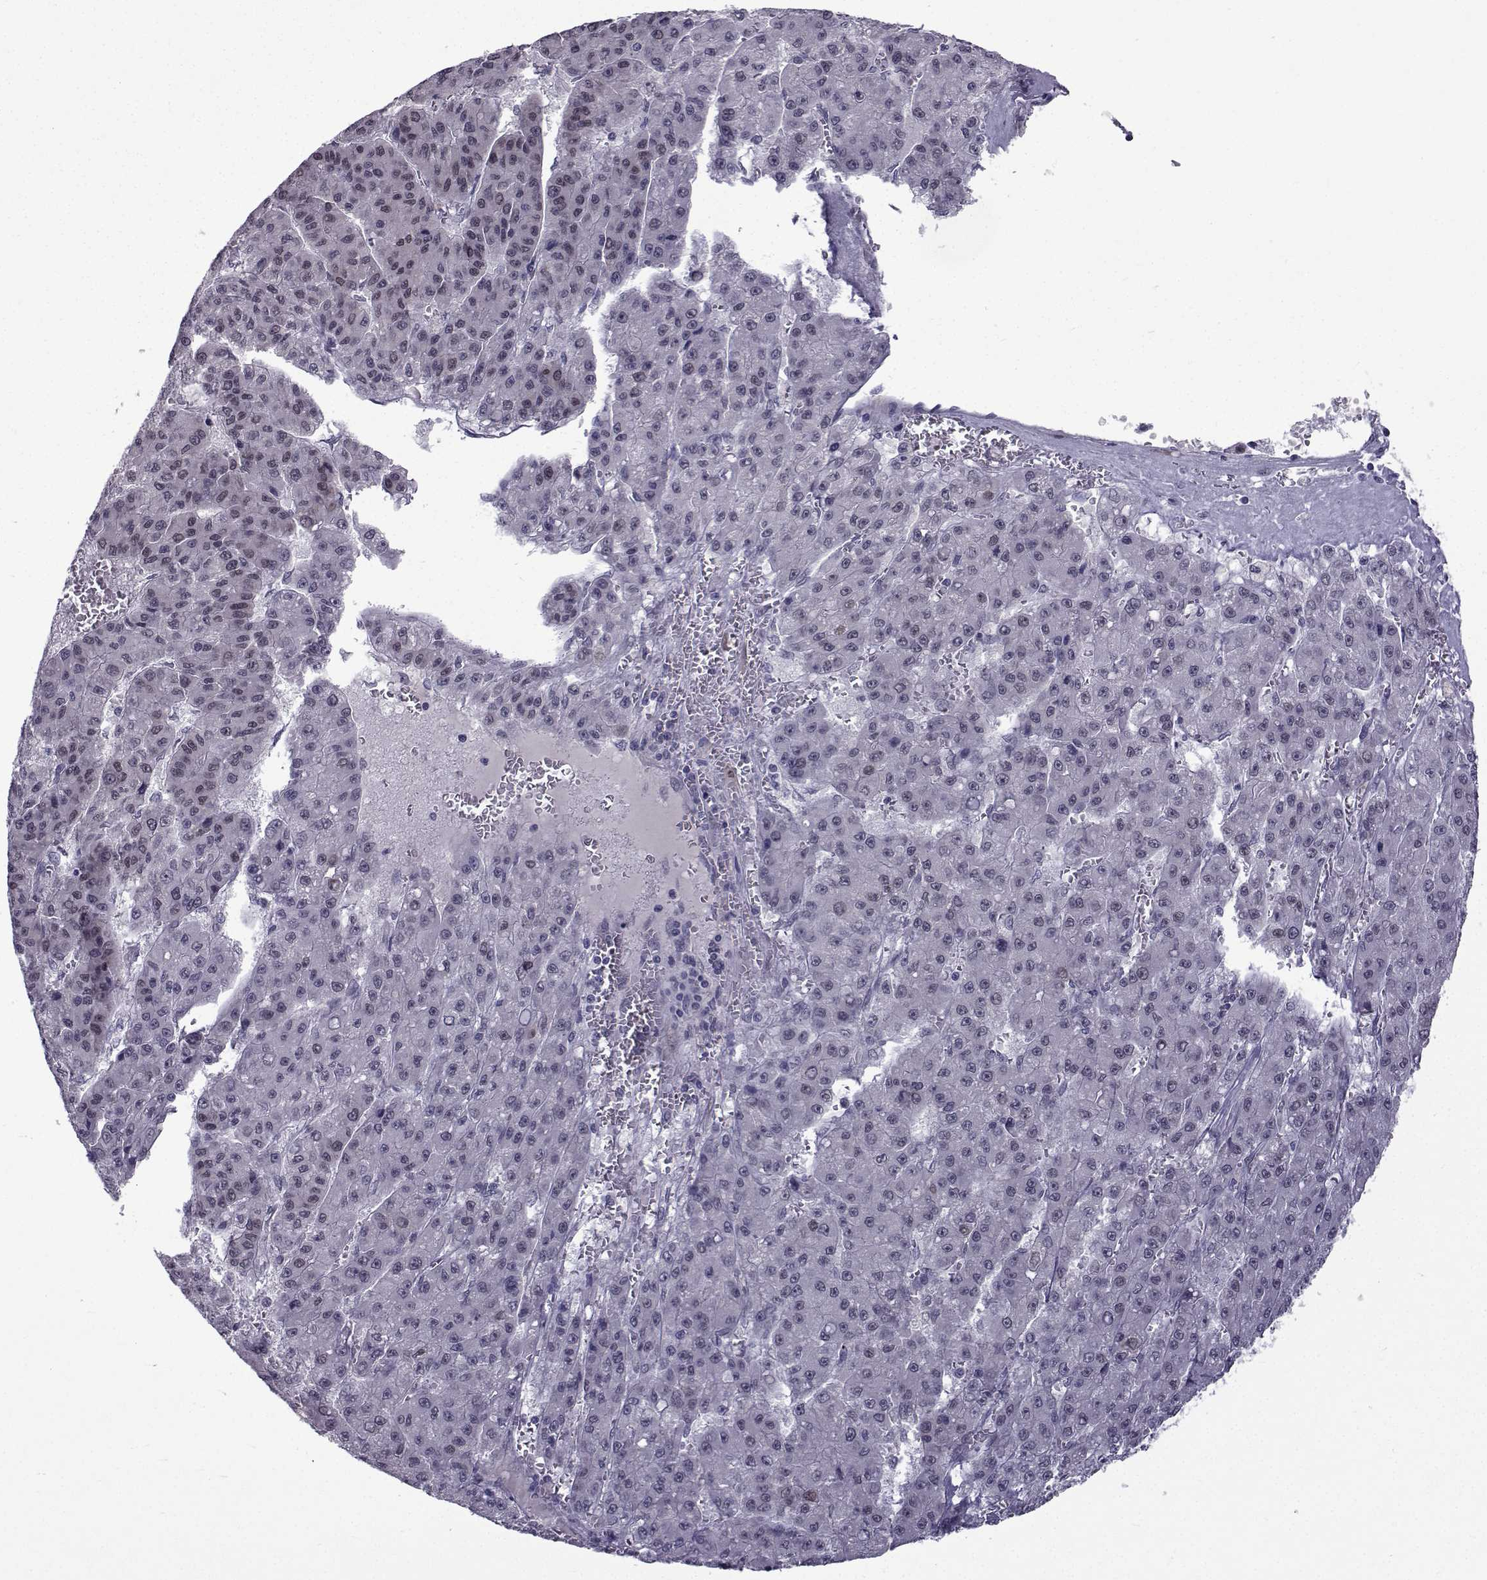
{"staining": {"intensity": "moderate", "quantity": "<25%", "location": "nuclear"}, "tissue": "liver cancer", "cell_type": "Tumor cells", "image_type": "cancer", "snomed": [{"axis": "morphology", "description": "Carcinoma, Hepatocellular, NOS"}, {"axis": "topography", "description": "Liver"}], "caption": "Liver cancer was stained to show a protein in brown. There is low levels of moderate nuclear expression in approximately <25% of tumor cells. (brown staining indicates protein expression, while blue staining denotes nuclei).", "gene": "RBM24", "patient": {"sex": "male", "age": 70}}